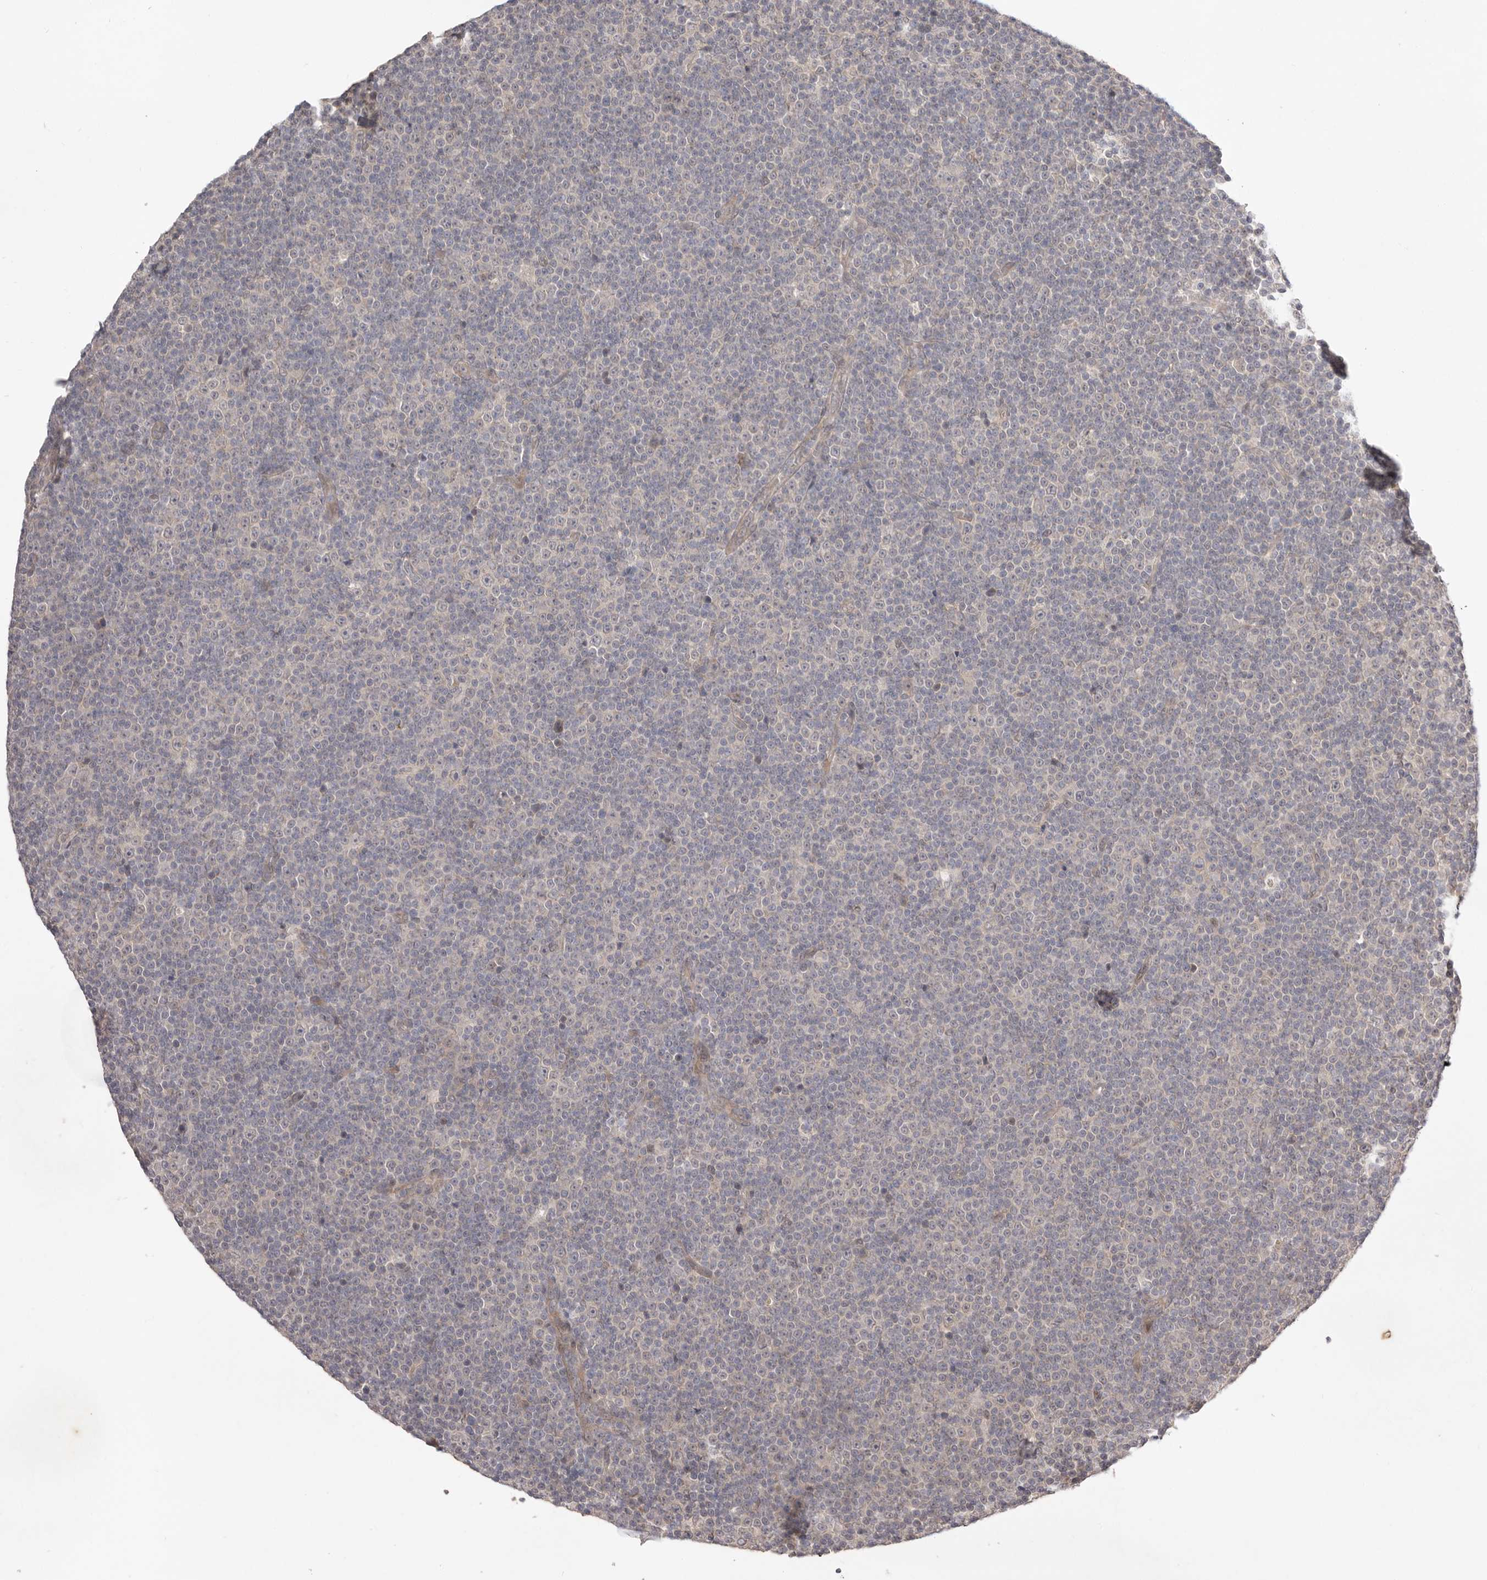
{"staining": {"intensity": "negative", "quantity": "none", "location": "none"}, "tissue": "lymphoma", "cell_type": "Tumor cells", "image_type": "cancer", "snomed": [{"axis": "morphology", "description": "Malignant lymphoma, non-Hodgkin's type, Low grade"}, {"axis": "topography", "description": "Lymph node"}], "caption": "This is an immunohistochemistry (IHC) micrograph of lymphoma. There is no positivity in tumor cells.", "gene": "NSUN4", "patient": {"sex": "female", "age": 67}}